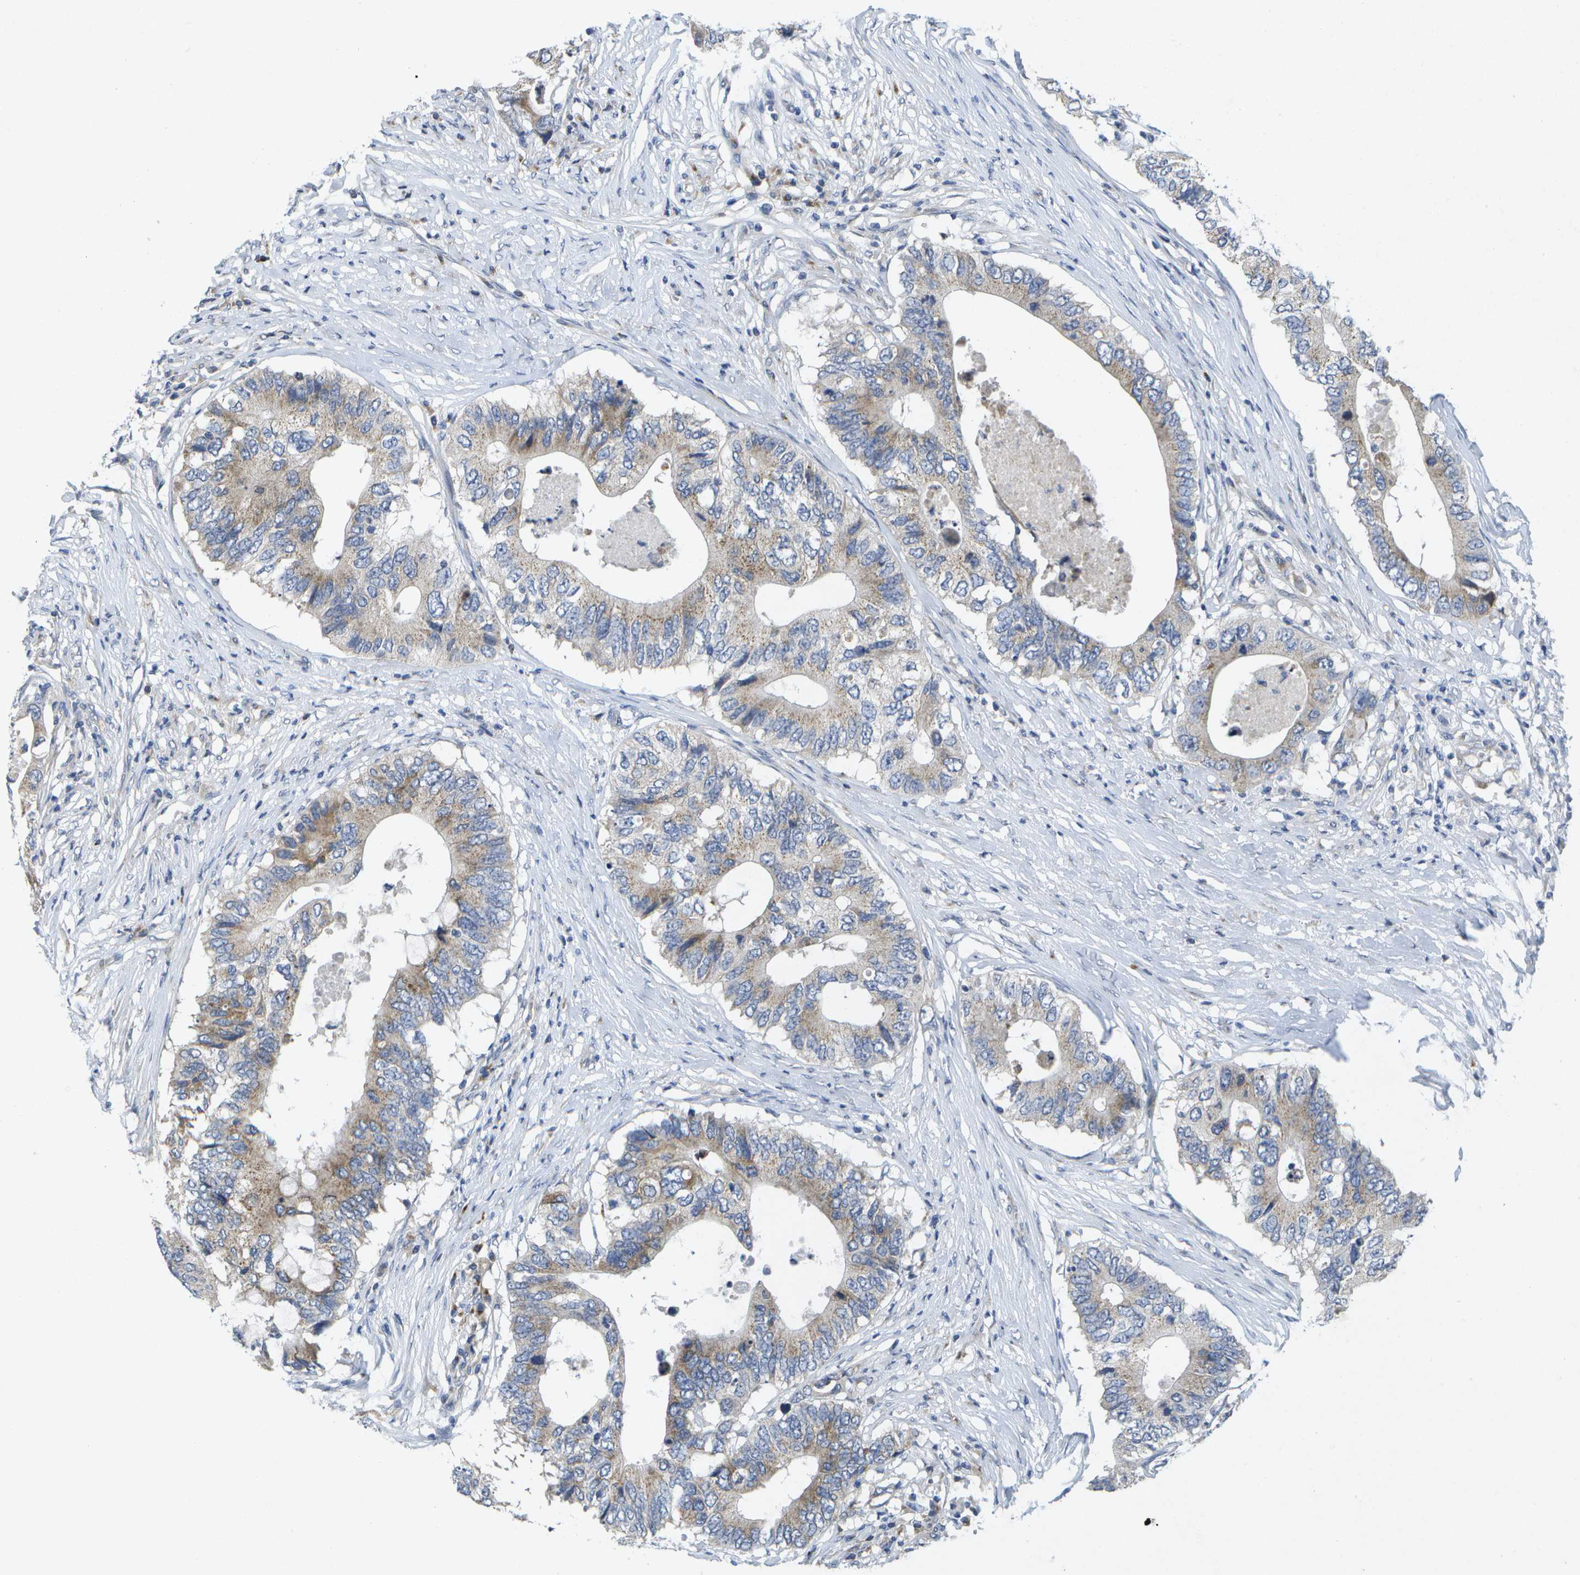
{"staining": {"intensity": "weak", "quantity": "25%-75%", "location": "cytoplasmic/membranous"}, "tissue": "colorectal cancer", "cell_type": "Tumor cells", "image_type": "cancer", "snomed": [{"axis": "morphology", "description": "Adenocarcinoma, NOS"}, {"axis": "topography", "description": "Colon"}], "caption": "Weak cytoplasmic/membranous protein expression is appreciated in about 25%-75% of tumor cells in colorectal cancer (adenocarcinoma).", "gene": "KDELR1", "patient": {"sex": "male", "age": 71}}